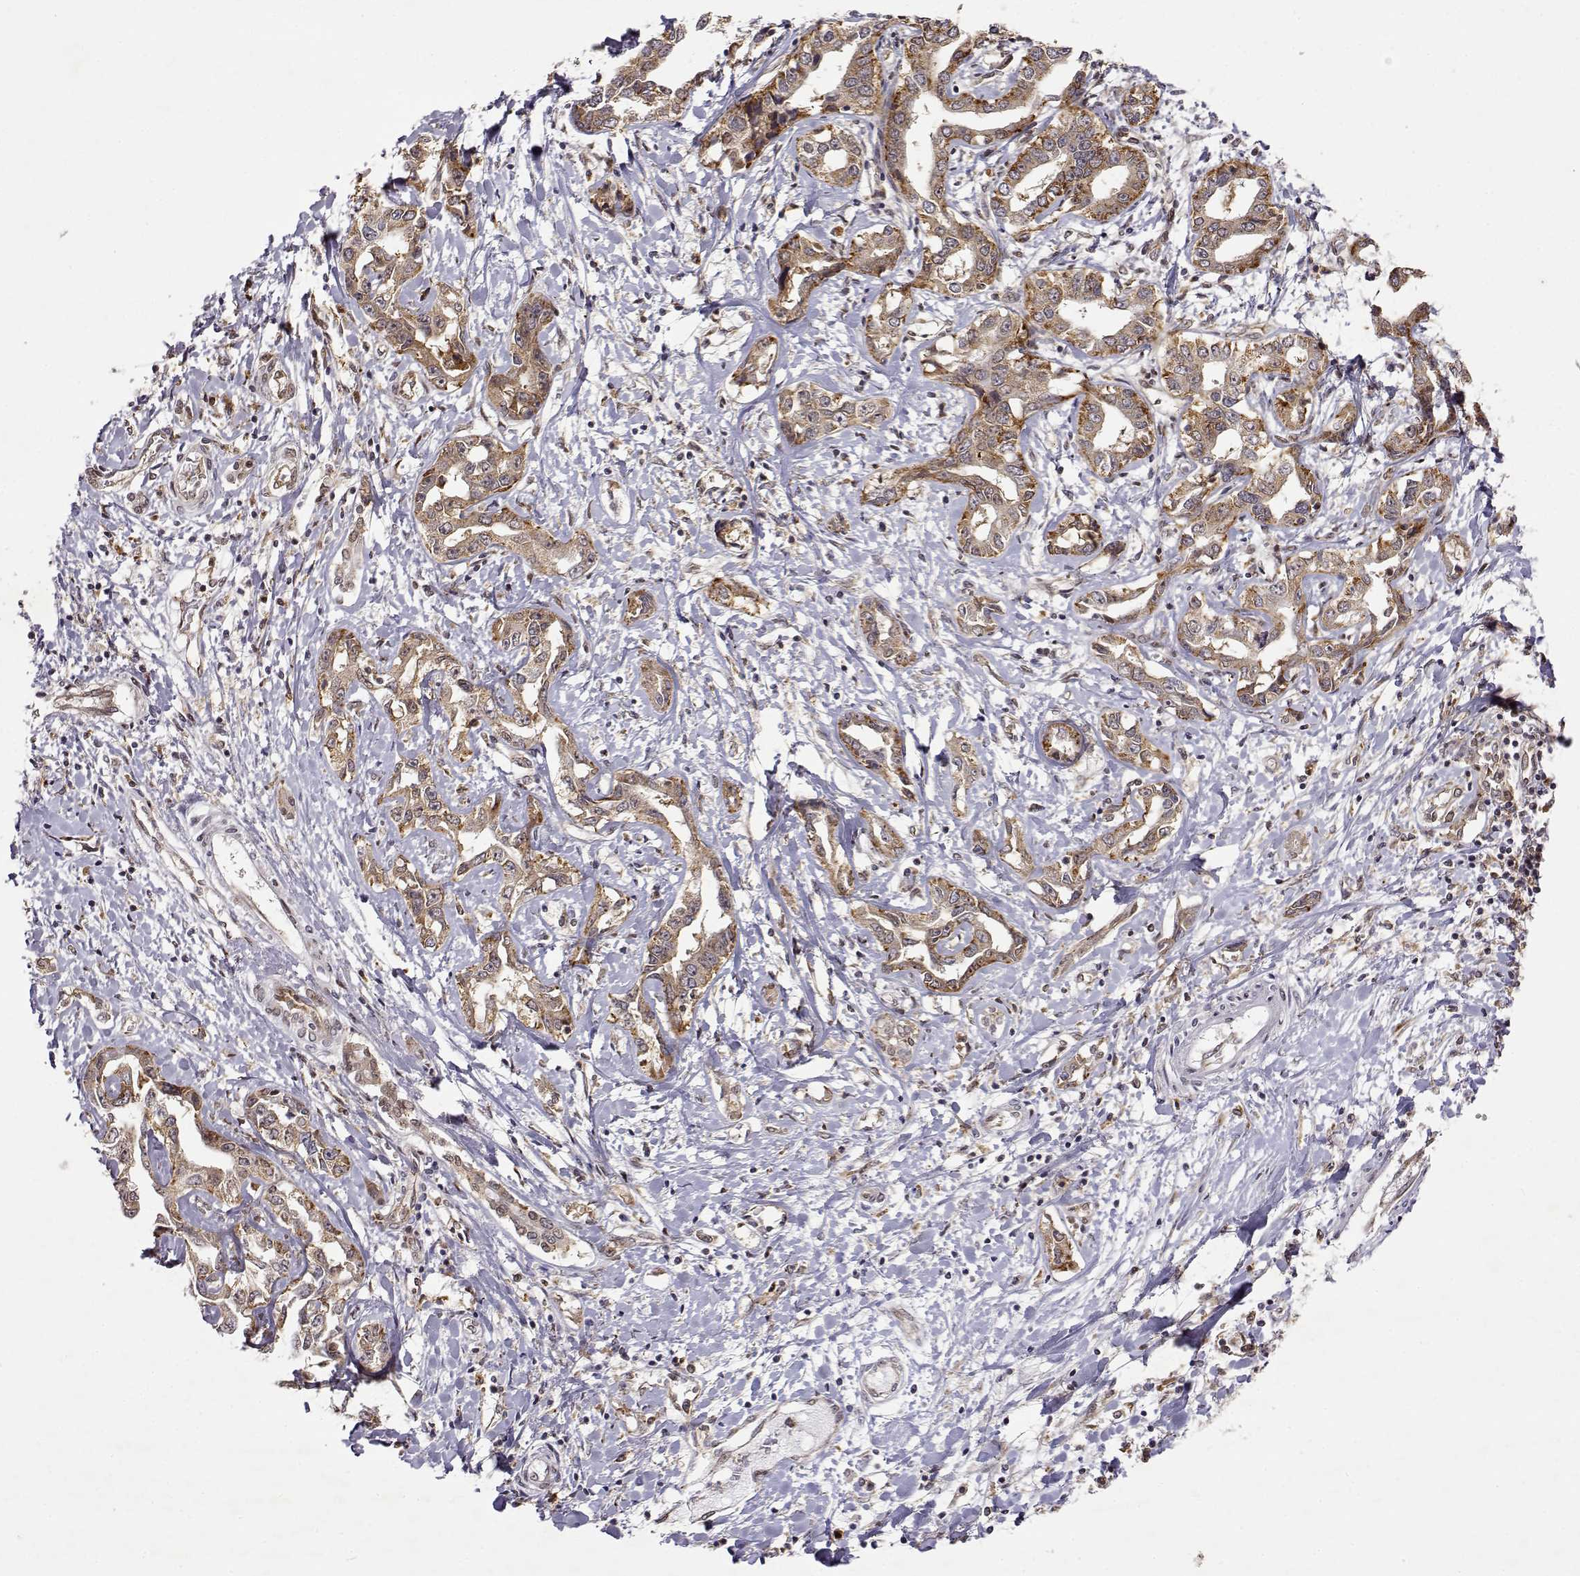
{"staining": {"intensity": "moderate", "quantity": ">75%", "location": "cytoplasmic/membranous"}, "tissue": "liver cancer", "cell_type": "Tumor cells", "image_type": "cancer", "snomed": [{"axis": "morphology", "description": "Cholangiocarcinoma"}, {"axis": "topography", "description": "Liver"}], "caption": "Moderate cytoplasmic/membranous staining for a protein is identified in about >75% of tumor cells of liver cholangiocarcinoma using immunohistochemistry.", "gene": "RNF13", "patient": {"sex": "male", "age": 59}}